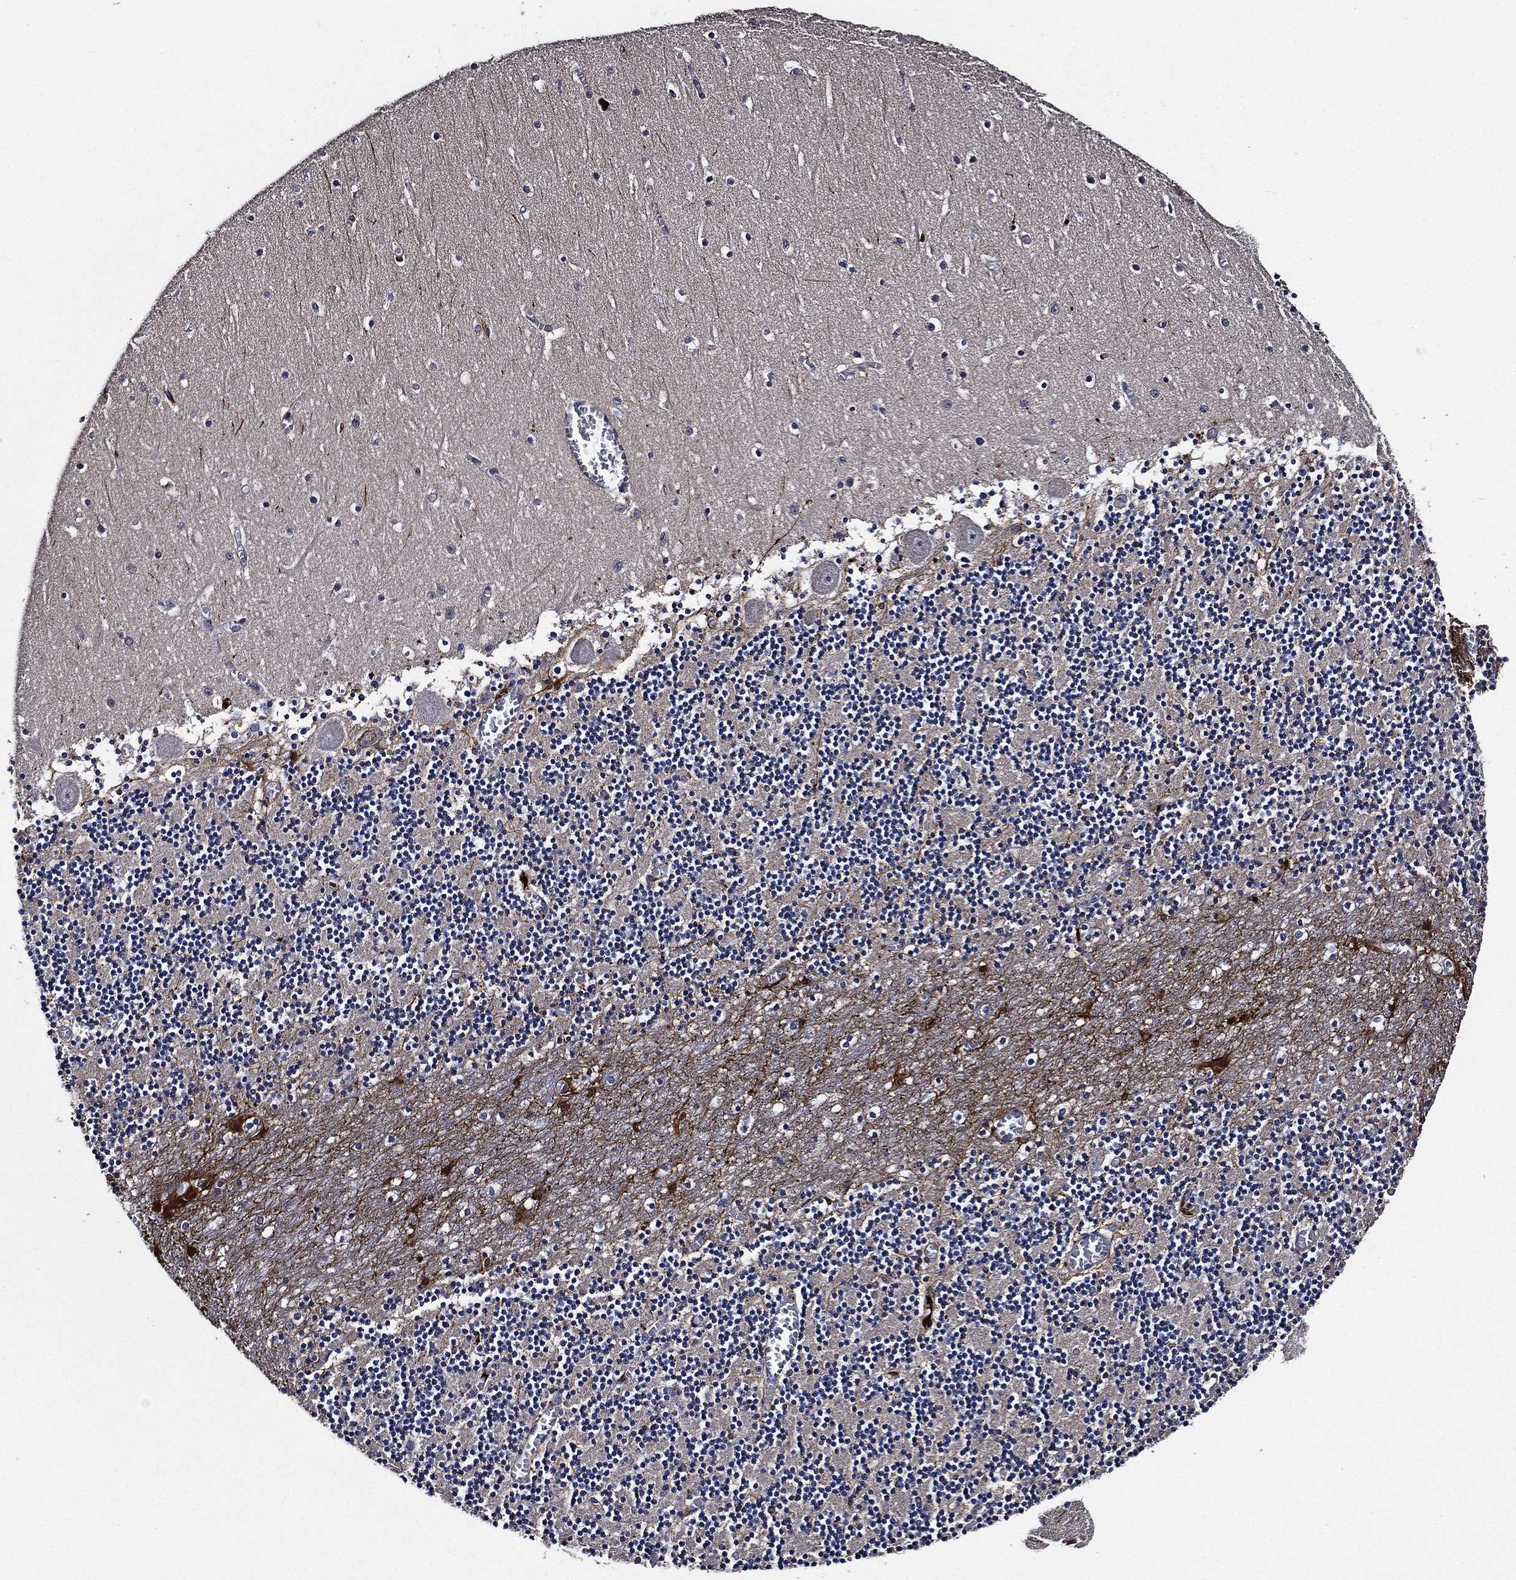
{"staining": {"intensity": "negative", "quantity": "none", "location": "none"}, "tissue": "cerebellum", "cell_type": "Cells in granular layer", "image_type": "normal", "snomed": [{"axis": "morphology", "description": "Normal tissue, NOS"}, {"axis": "topography", "description": "Cerebellum"}], "caption": "The IHC image has no significant positivity in cells in granular layer of cerebellum.", "gene": "KIF20B", "patient": {"sex": "female", "age": 28}}